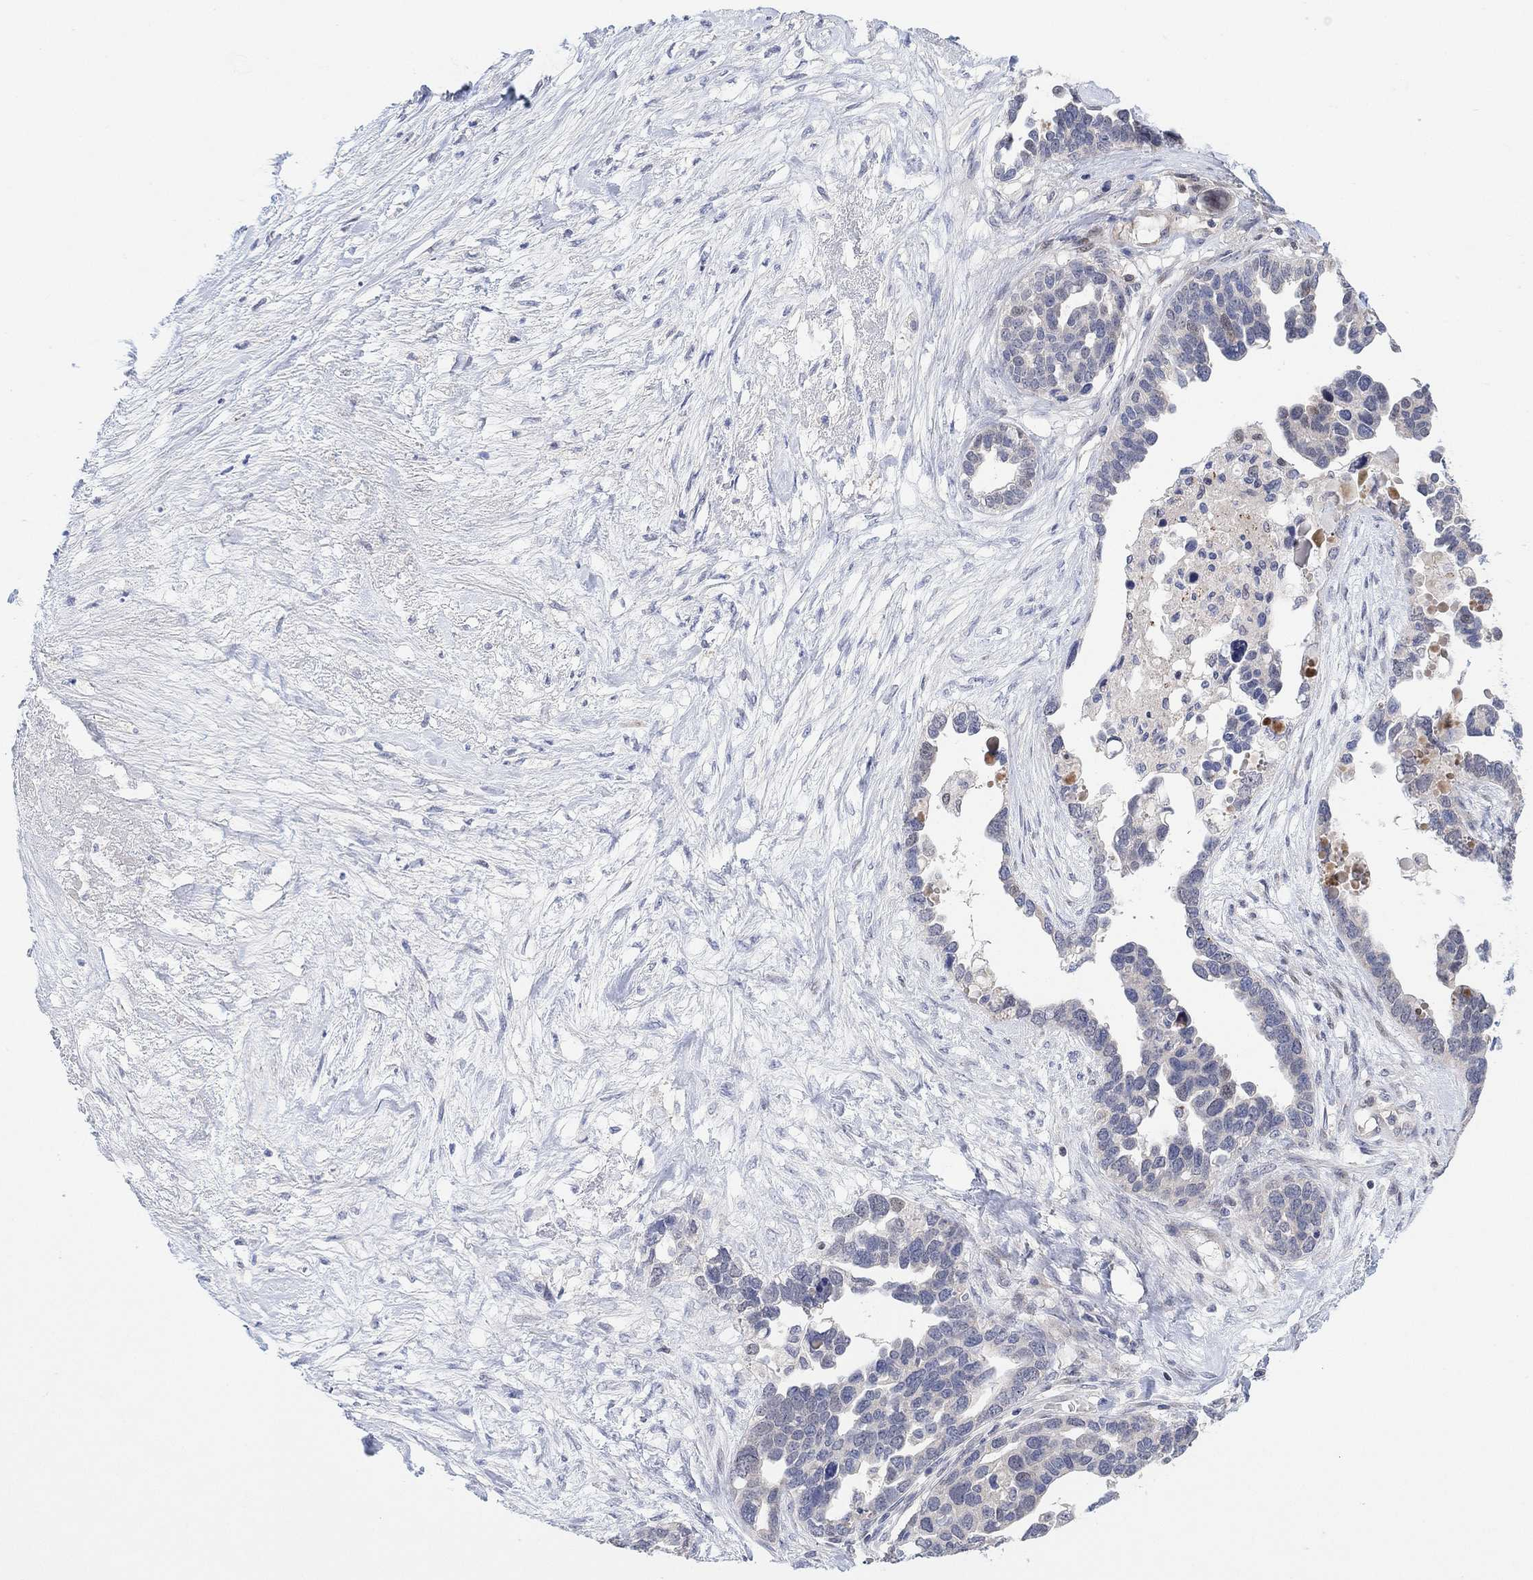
{"staining": {"intensity": "negative", "quantity": "none", "location": "none"}, "tissue": "ovarian cancer", "cell_type": "Tumor cells", "image_type": "cancer", "snomed": [{"axis": "morphology", "description": "Cystadenocarcinoma, serous, NOS"}, {"axis": "topography", "description": "Ovary"}], "caption": "The image displays no significant staining in tumor cells of ovarian cancer.", "gene": "CNTF", "patient": {"sex": "female", "age": 54}}